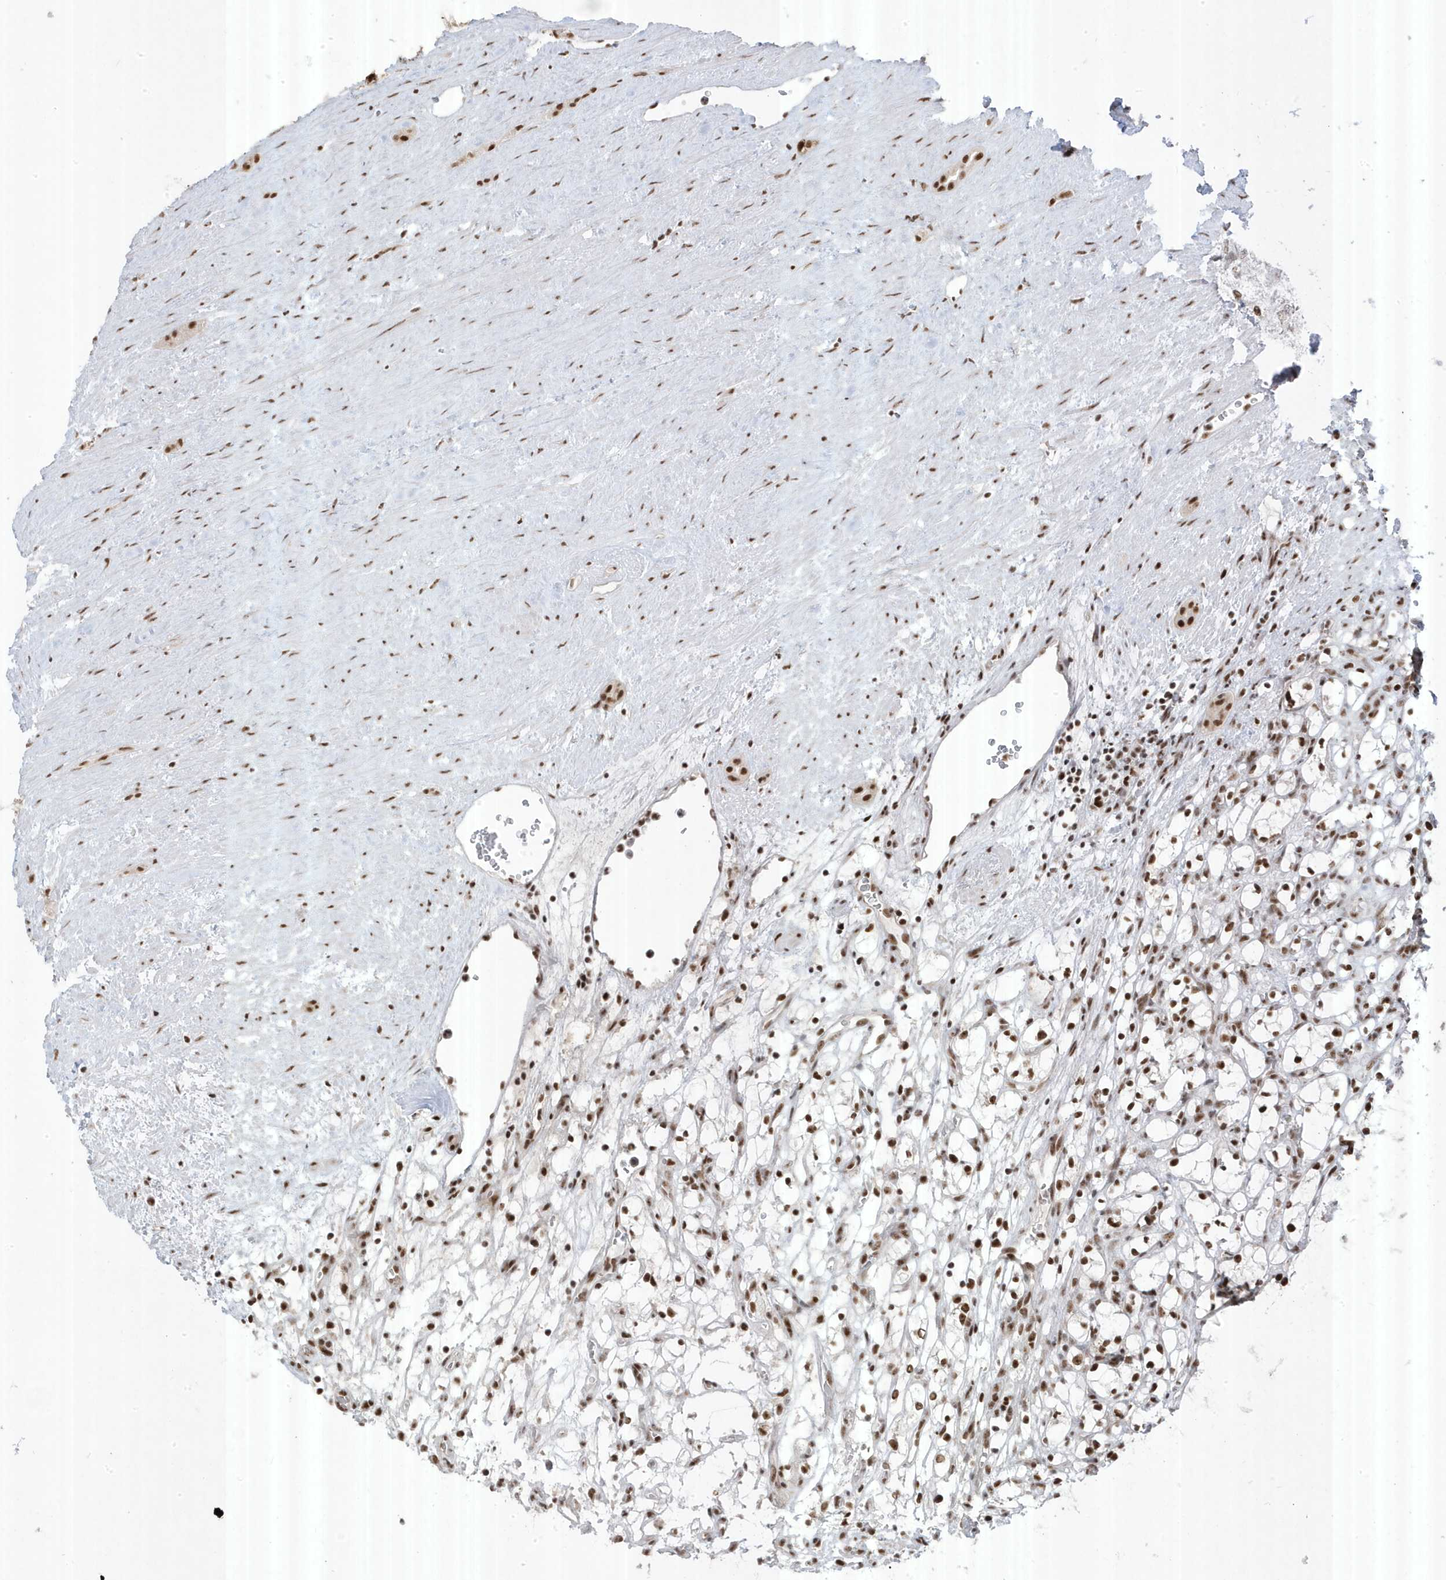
{"staining": {"intensity": "strong", "quantity": ">75%", "location": "nuclear"}, "tissue": "renal cancer", "cell_type": "Tumor cells", "image_type": "cancer", "snomed": [{"axis": "morphology", "description": "Adenocarcinoma, NOS"}, {"axis": "topography", "description": "Kidney"}], "caption": "Renal adenocarcinoma stained for a protein demonstrates strong nuclear positivity in tumor cells. (DAB IHC, brown staining for protein, blue staining for nuclei).", "gene": "MTREX", "patient": {"sex": "female", "age": 69}}